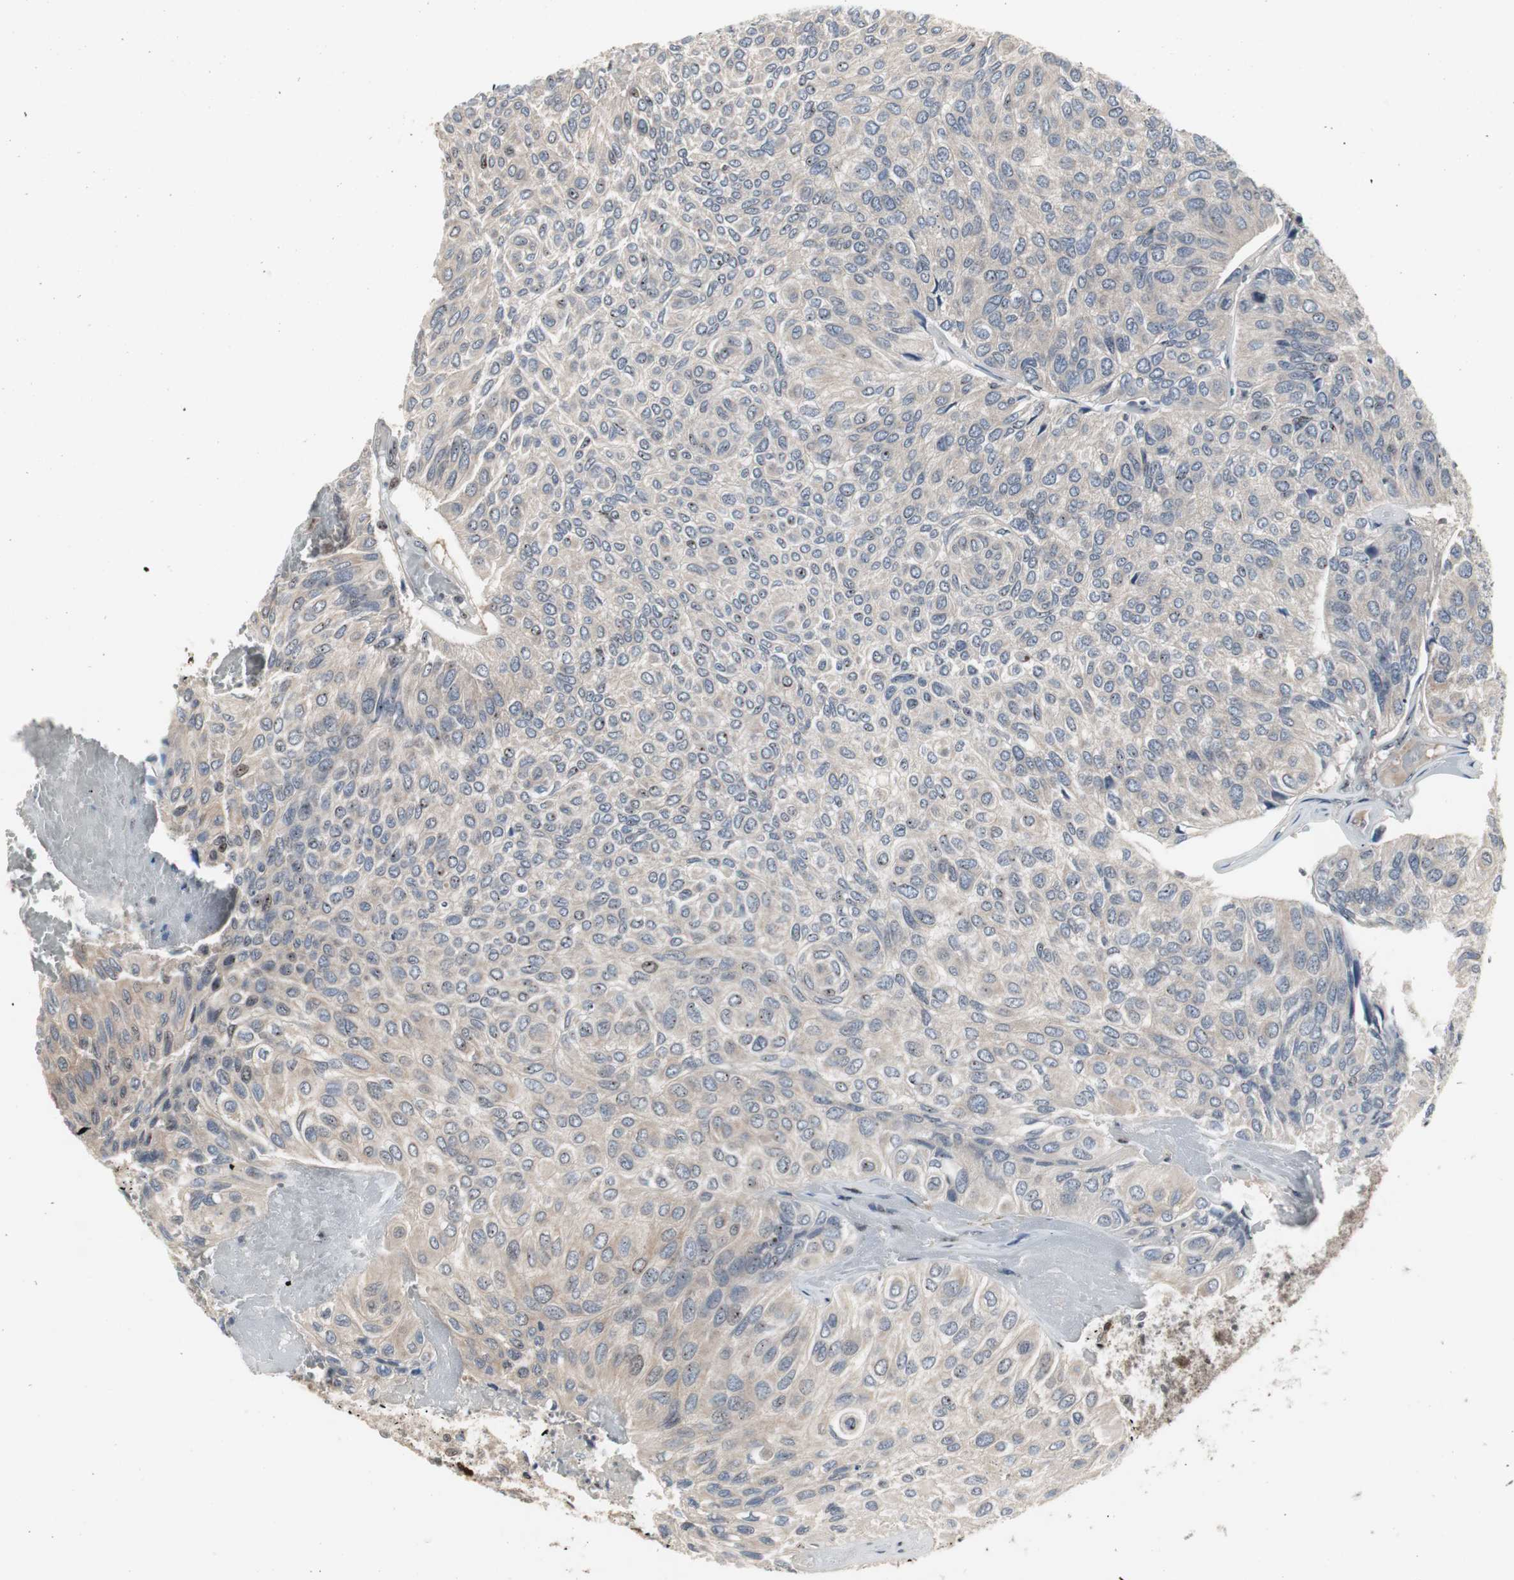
{"staining": {"intensity": "weak", "quantity": "25%-75%", "location": "cytoplasmic/membranous"}, "tissue": "urothelial cancer", "cell_type": "Tumor cells", "image_type": "cancer", "snomed": [{"axis": "morphology", "description": "Urothelial carcinoma, High grade"}, {"axis": "topography", "description": "Urinary bladder"}], "caption": "Immunohistochemistry staining of urothelial cancer, which shows low levels of weak cytoplasmic/membranous staining in approximately 25%-75% of tumor cells indicating weak cytoplasmic/membranous protein staining. The staining was performed using DAB (brown) for protein detection and nuclei were counterstained in hematoxylin (blue).", "gene": "GRK2", "patient": {"sex": "male", "age": 66}}